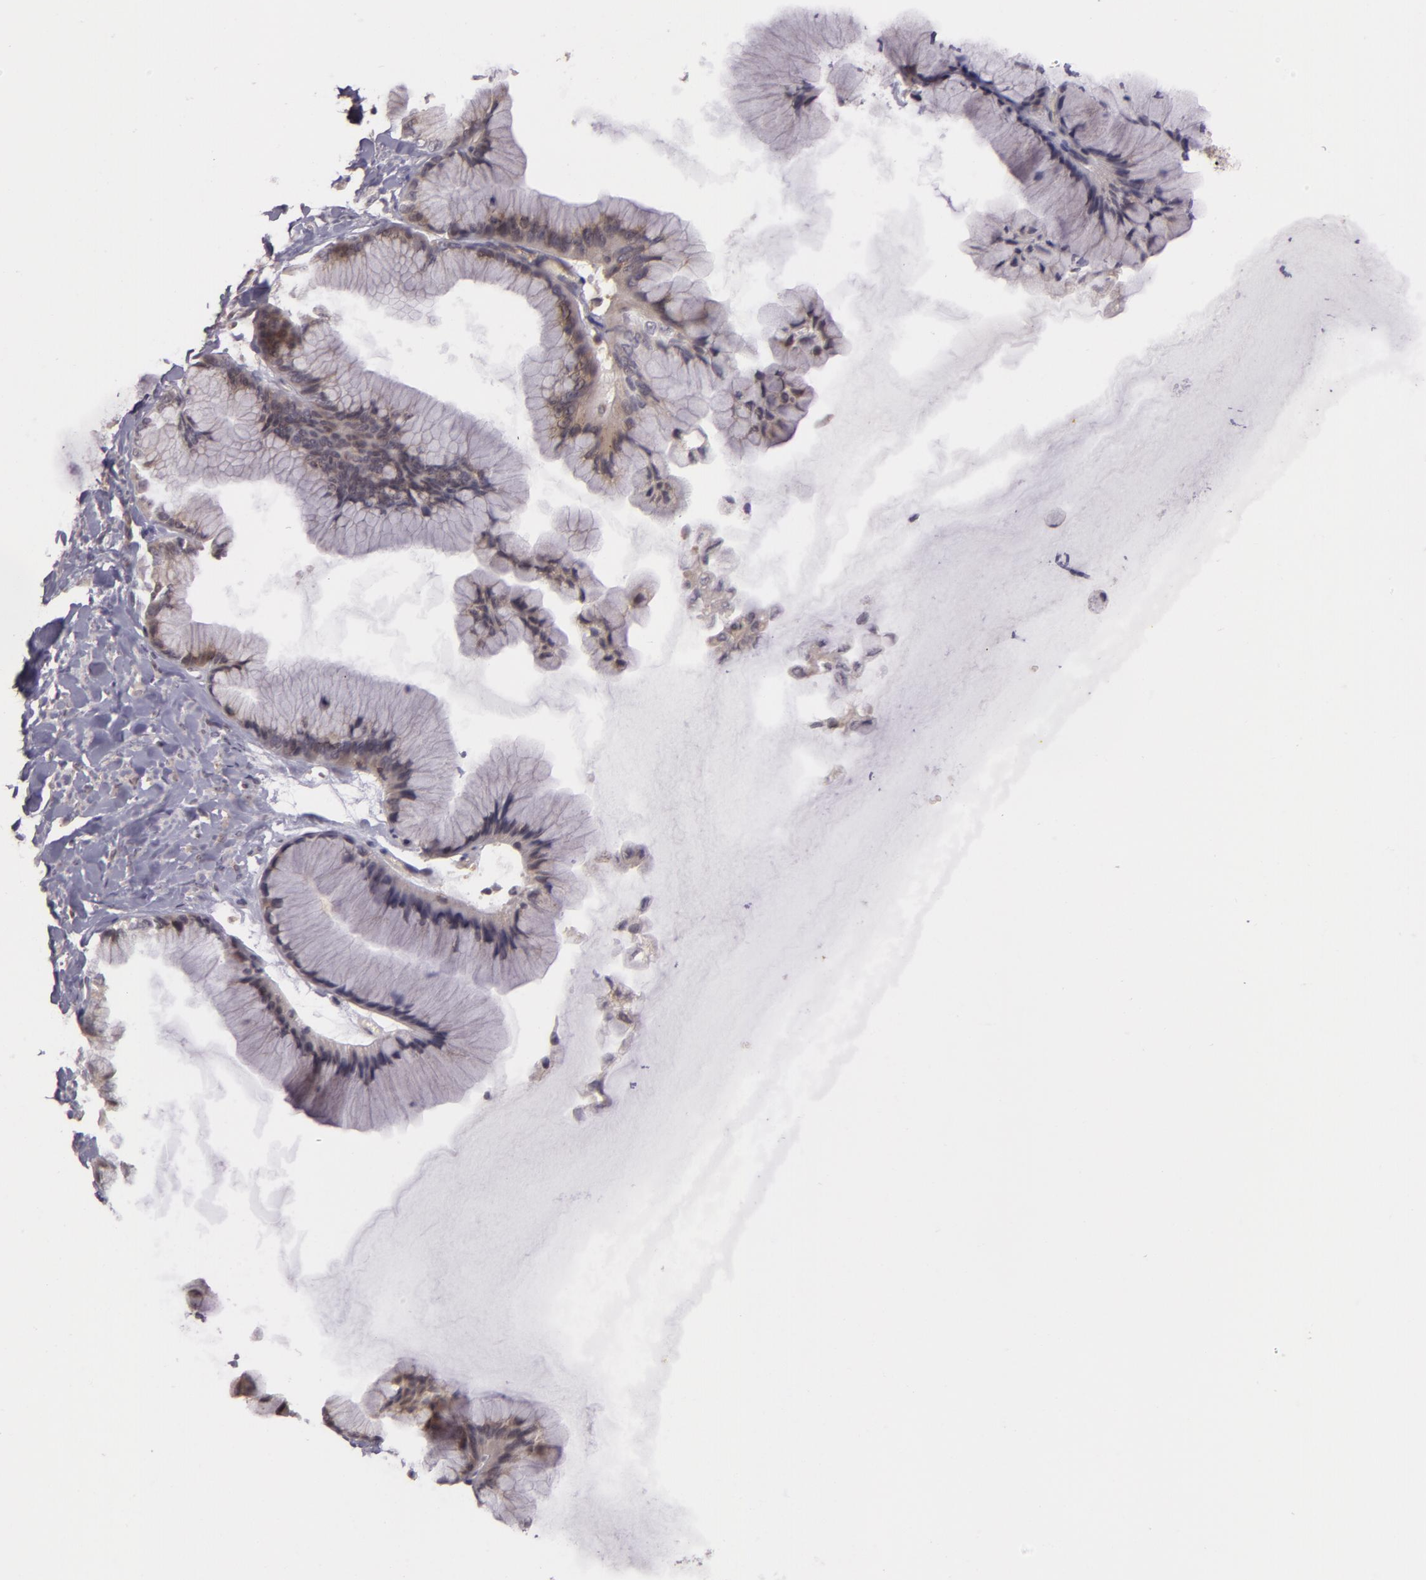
{"staining": {"intensity": "negative", "quantity": "none", "location": "none"}, "tissue": "ovarian cancer", "cell_type": "Tumor cells", "image_type": "cancer", "snomed": [{"axis": "morphology", "description": "Cystadenocarcinoma, mucinous, NOS"}, {"axis": "topography", "description": "Ovary"}], "caption": "This histopathology image is of ovarian cancer (mucinous cystadenocarcinoma) stained with IHC to label a protein in brown with the nuclei are counter-stained blue. There is no staining in tumor cells.", "gene": "PPP1R3F", "patient": {"sex": "female", "age": 41}}